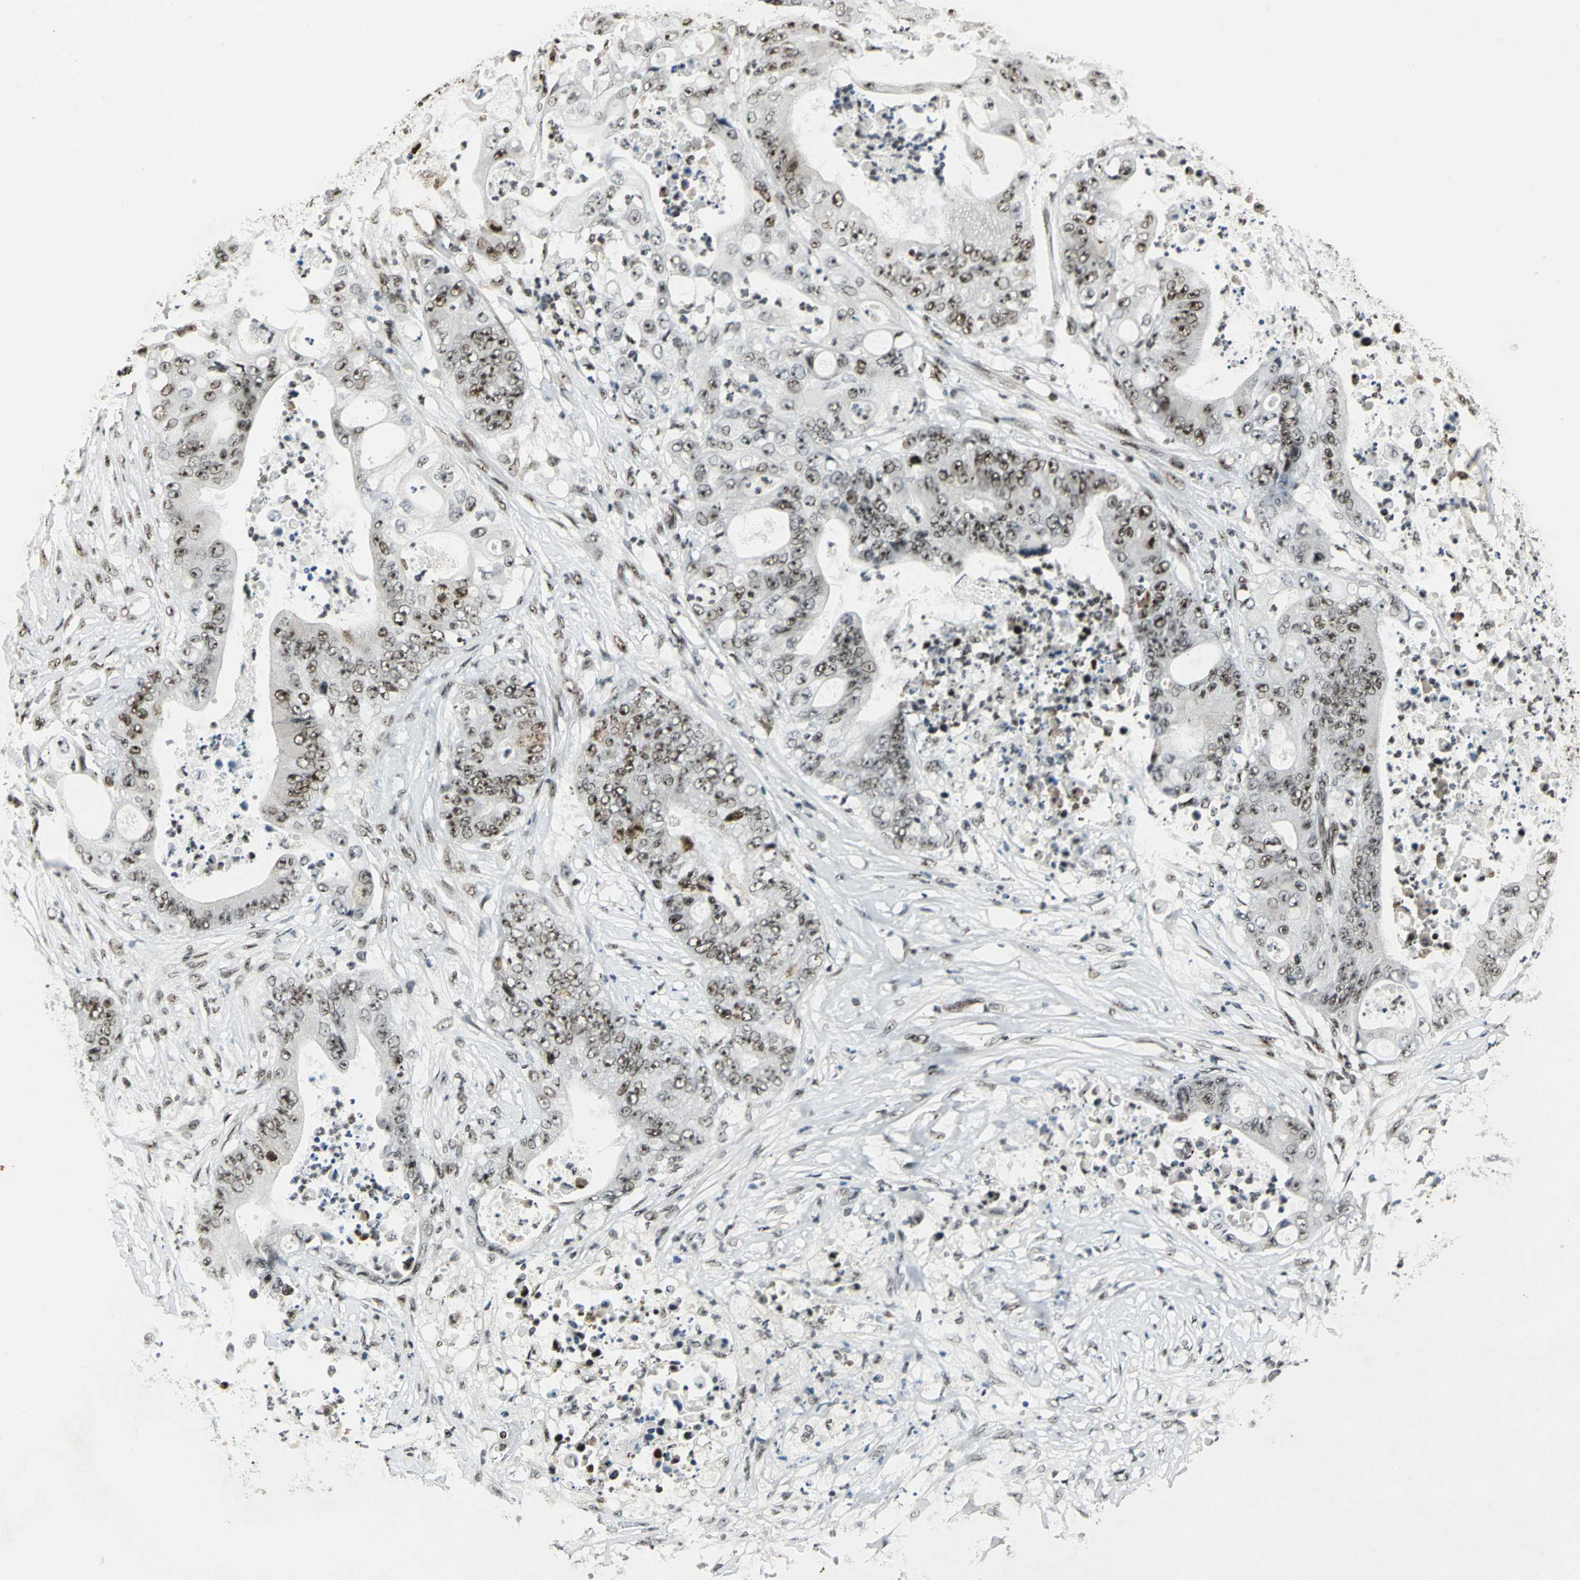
{"staining": {"intensity": "moderate", "quantity": ">75%", "location": "nuclear"}, "tissue": "stomach cancer", "cell_type": "Tumor cells", "image_type": "cancer", "snomed": [{"axis": "morphology", "description": "Adenocarcinoma, NOS"}, {"axis": "topography", "description": "Stomach"}], "caption": "Tumor cells show moderate nuclear staining in approximately >75% of cells in stomach cancer (adenocarcinoma). (DAB (3,3'-diaminobenzidine) IHC with brightfield microscopy, high magnification).", "gene": "UBTF", "patient": {"sex": "female", "age": 73}}